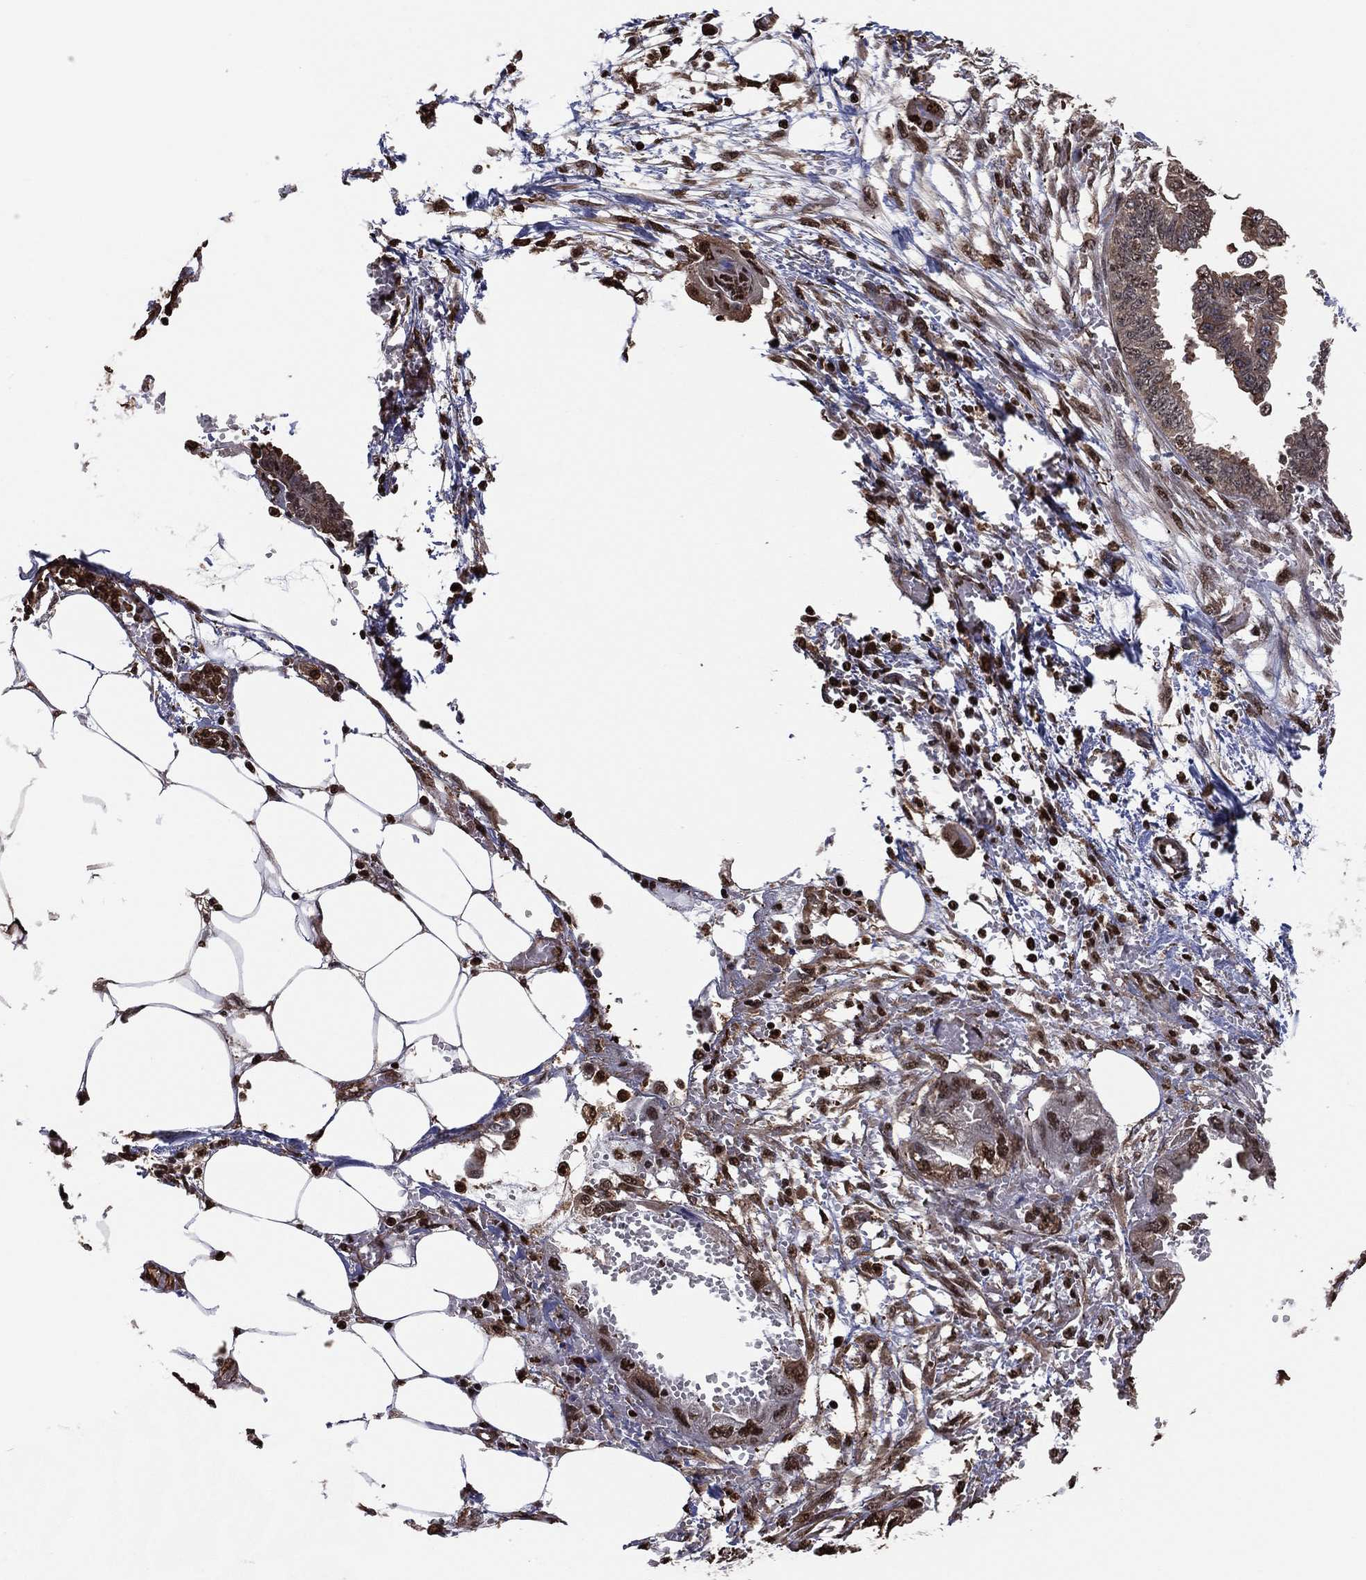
{"staining": {"intensity": "moderate", "quantity": ">75%", "location": "cytoplasmic/membranous"}, "tissue": "endometrial cancer", "cell_type": "Tumor cells", "image_type": "cancer", "snomed": [{"axis": "morphology", "description": "Adenocarcinoma, NOS"}, {"axis": "morphology", "description": "Adenocarcinoma, metastatic, NOS"}, {"axis": "topography", "description": "Adipose tissue"}, {"axis": "topography", "description": "Endometrium"}], "caption": "High-magnification brightfield microscopy of endometrial metastatic adenocarcinoma stained with DAB (3,3'-diaminobenzidine) (brown) and counterstained with hematoxylin (blue). tumor cells exhibit moderate cytoplasmic/membranous positivity is appreciated in approximately>75% of cells.", "gene": "GAPDH", "patient": {"sex": "female", "age": 67}}